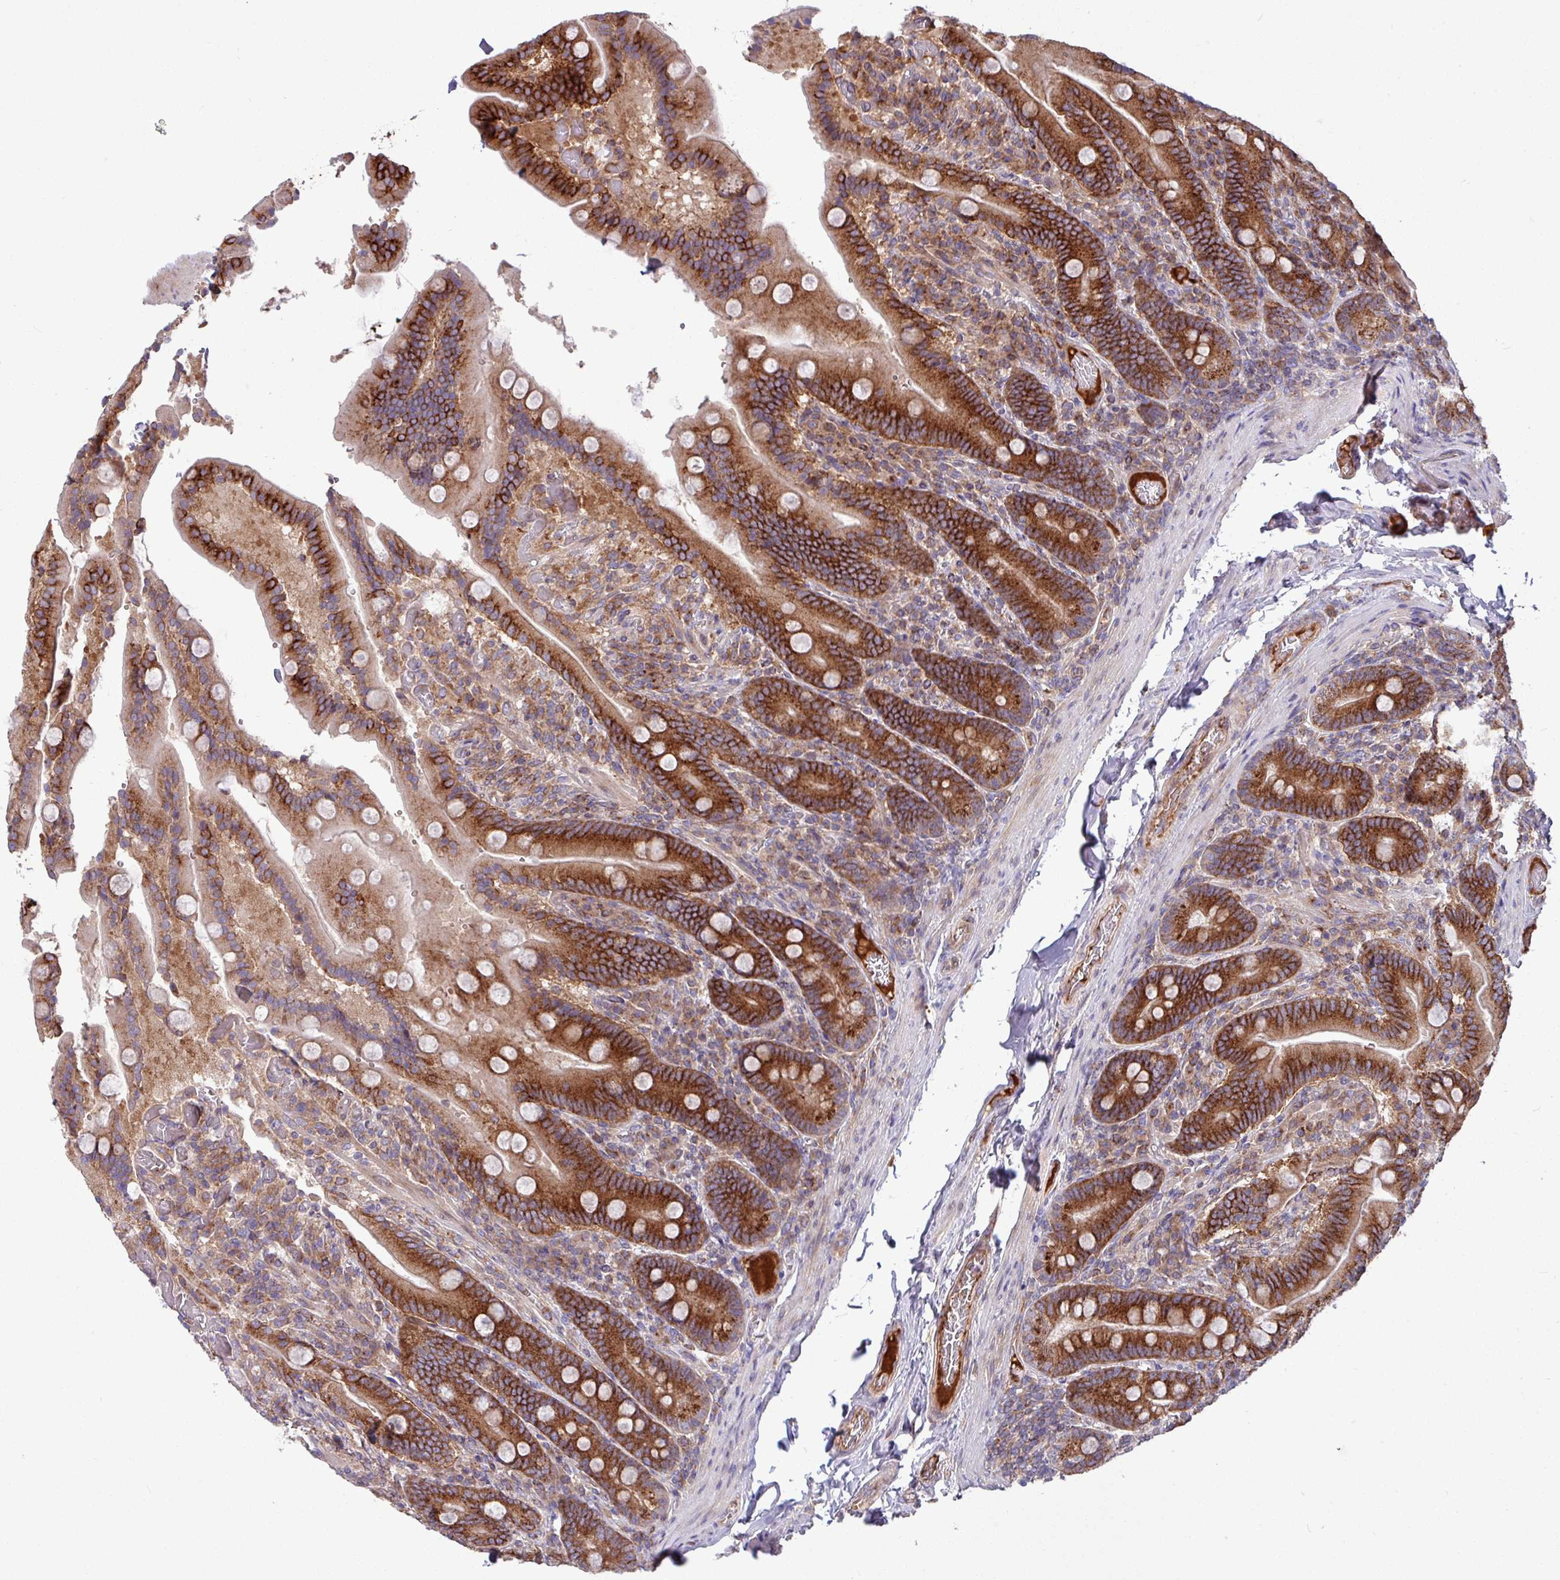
{"staining": {"intensity": "strong", "quantity": ">75%", "location": "cytoplasmic/membranous"}, "tissue": "duodenum", "cell_type": "Glandular cells", "image_type": "normal", "snomed": [{"axis": "morphology", "description": "Normal tissue, NOS"}, {"axis": "topography", "description": "Duodenum"}], "caption": "The image demonstrates a brown stain indicating the presence of a protein in the cytoplasmic/membranous of glandular cells in duodenum. (IHC, brightfield microscopy, high magnification).", "gene": "LSM12", "patient": {"sex": "female", "age": 62}}